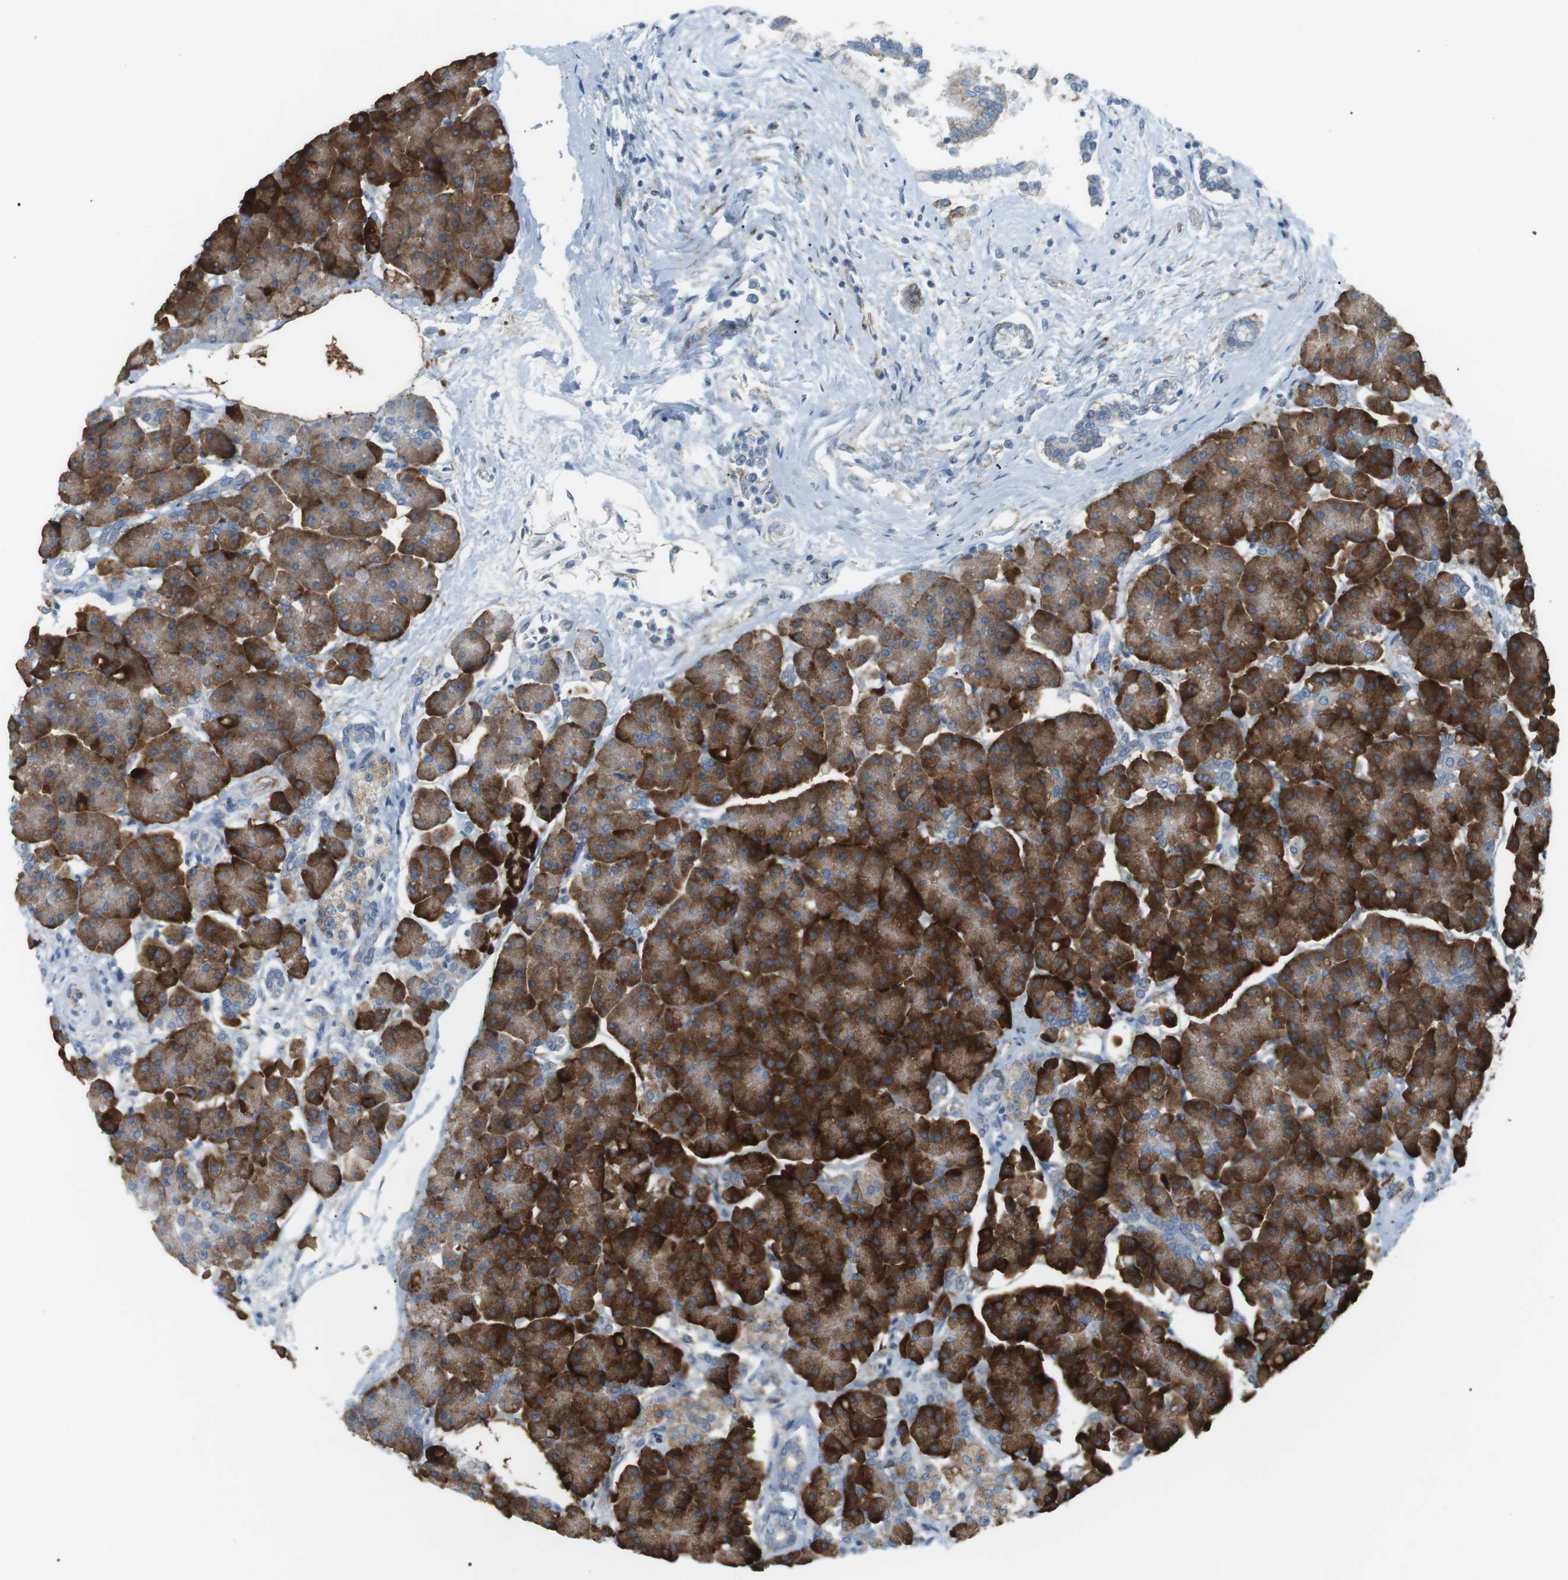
{"staining": {"intensity": "strong", "quantity": ">75%", "location": "cytoplasmic/membranous"}, "tissue": "pancreas", "cell_type": "Exocrine glandular cells", "image_type": "normal", "snomed": [{"axis": "morphology", "description": "Normal tissue, NOS"}, {"axis": "topography", "description": "Pancreas"}], "caption": "A histopathology image of pancreas stained for a protein exhibits strong cytoplasmic/membranous brown staining in exocrine glandular cells.", "gene": "VAMP1", "patient": {"sex": "female", "age": 70}}